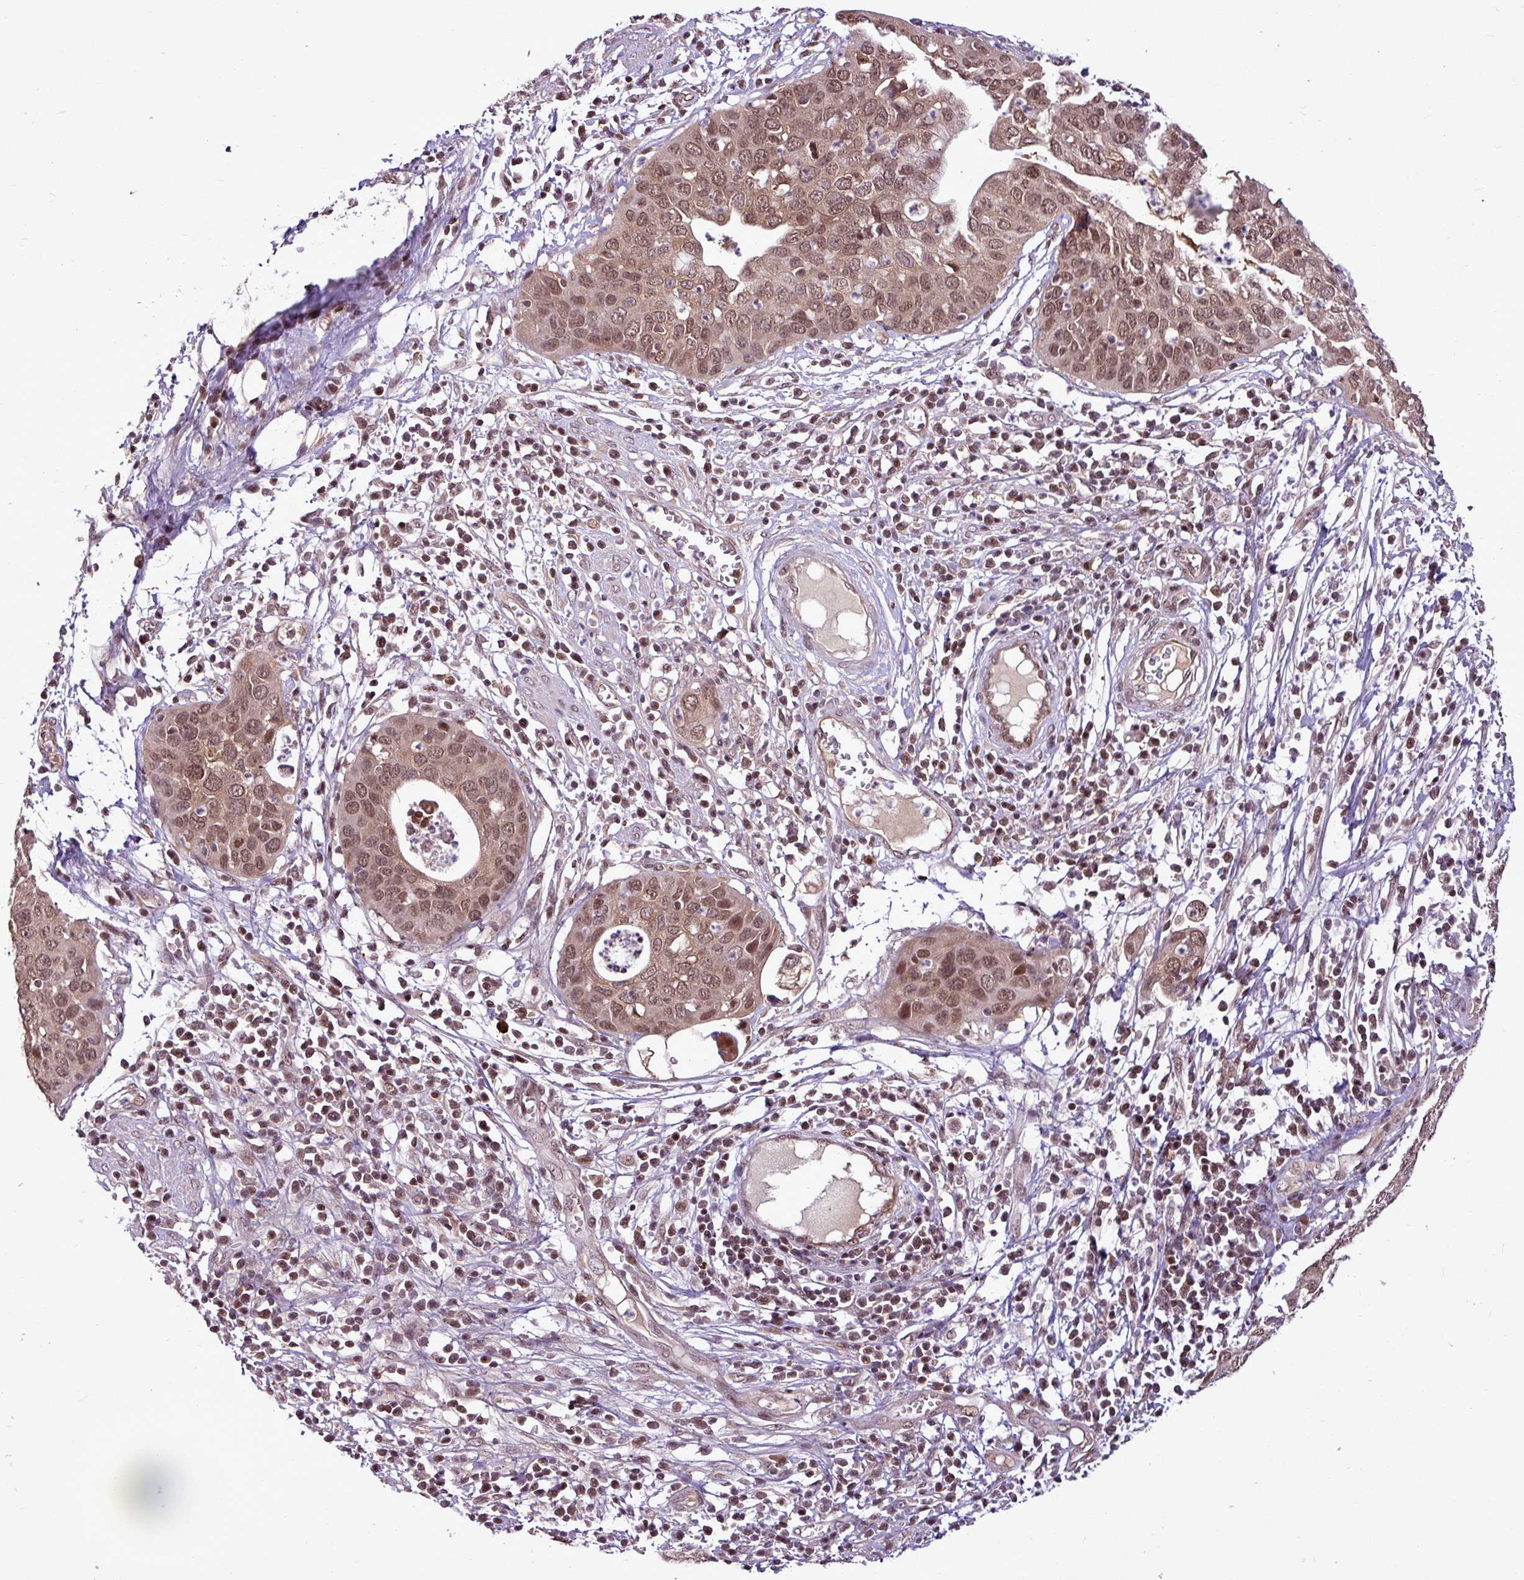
{"staining": {"intensity": "moderate", "quantity": ">75%", "location": "cytoplasmic/membranous,nuclear"}, "tissue": "cervical cancer", "cell_type": "Tumor cells", "image_type": "cancer", "snomed": [{"axis": "morphology", "description": "Squamous cell carcinoma, NOS"}, {"axis": "topography", "description": "Cervix"}], "caption": "A high-resolution histopathology image shows immunohistochemistry staining of cervical squamous cell carcinoma, which demonstrates moderate cytoplasmic/membranous and nuclear positivity in about >75% of tumor cells.", "gene": "ITPKC", "patient": {"sex": "female", "age": 36}}